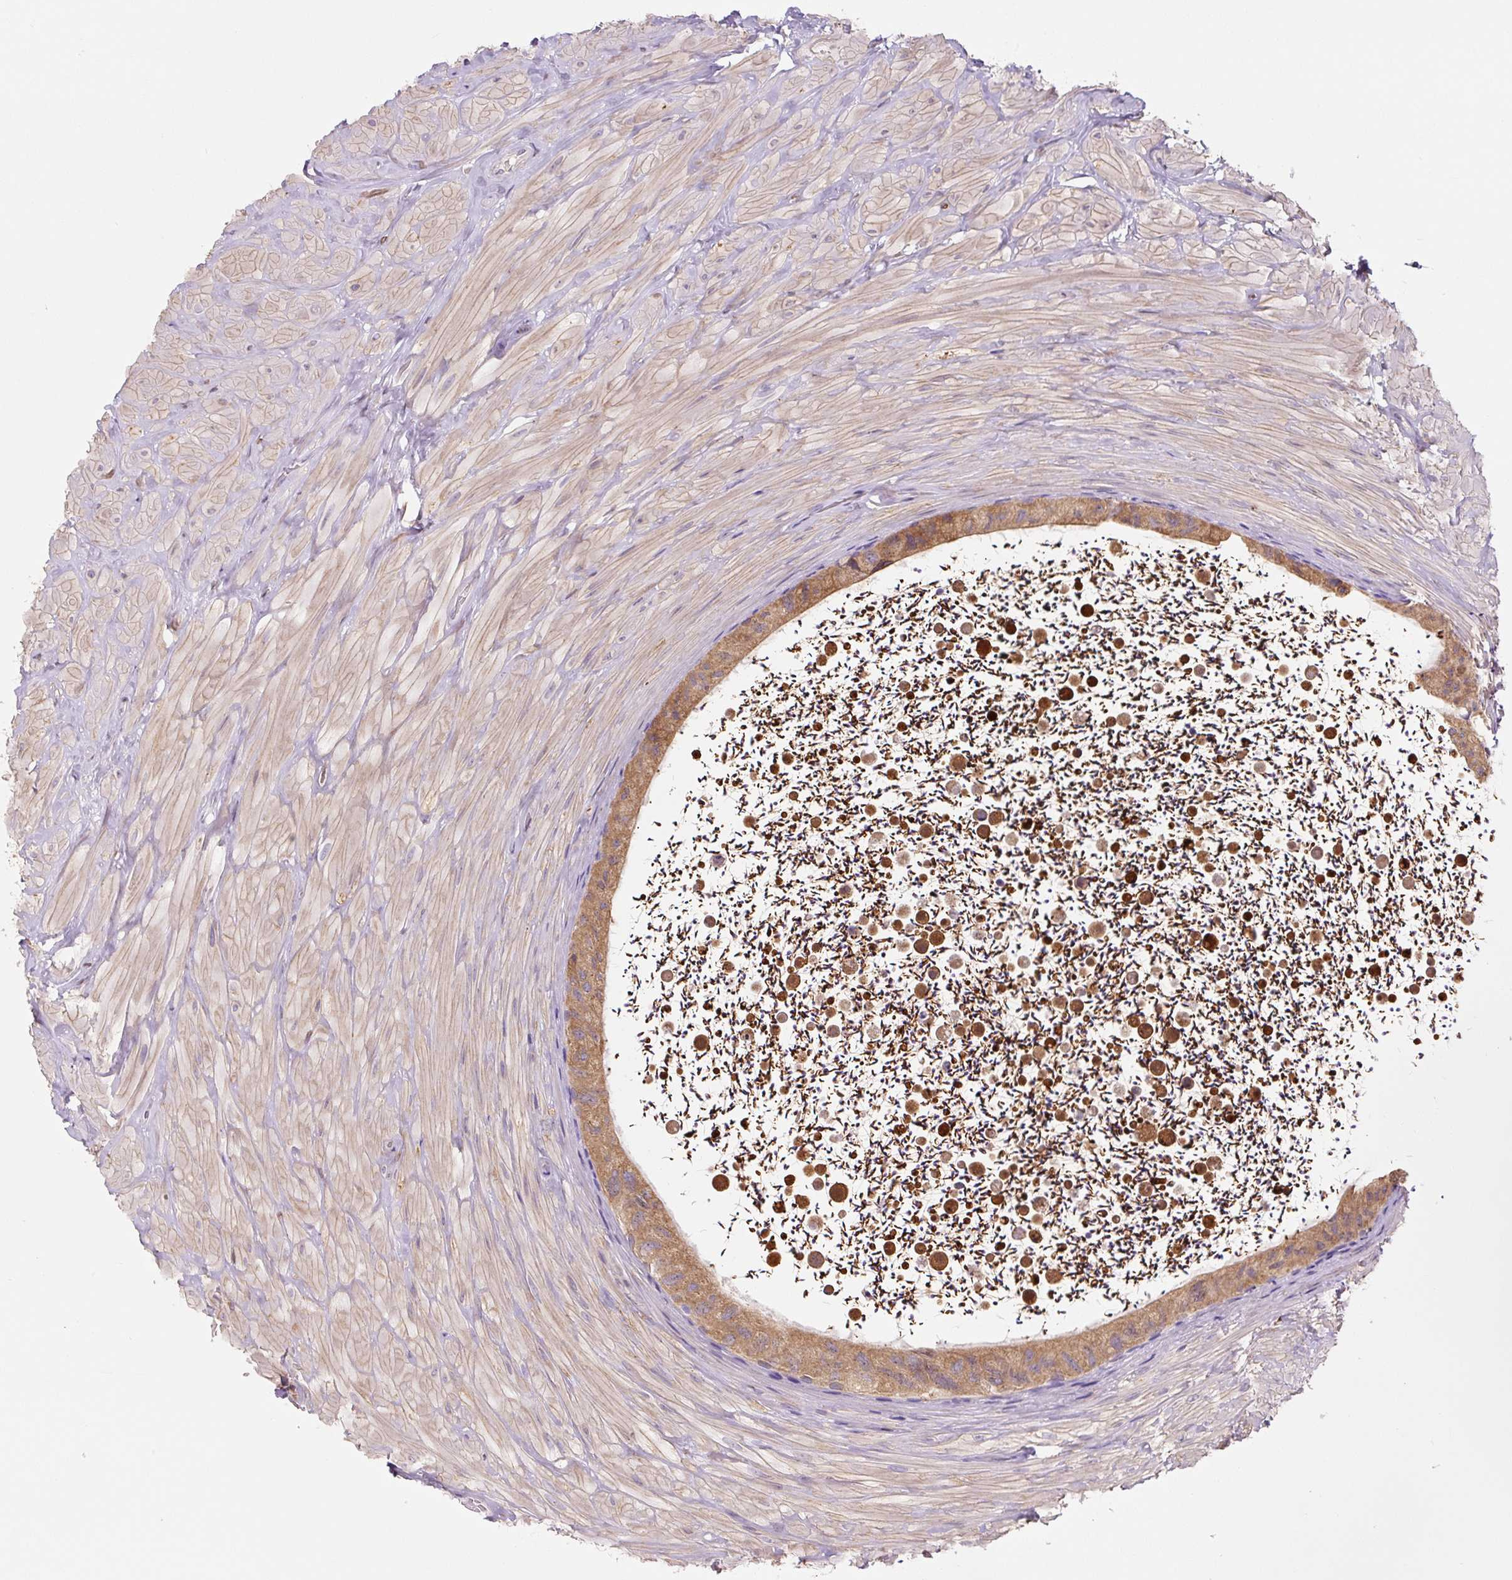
{"staining": {"intensity": "moderate", "quantity": ">75%", "location": "cytoplasmic/membranous"}, "tissue": "epididymis", "cell_type": "Glandular cells", "image_type": "normal", "snomed": [{"axis": "morphology", "description": "Normal tissue, NOS"}, {"axis": "topography", "description": "Epididymis"}, {"axis": "topography", "description": "Peripheral nerve tissue"}], "caption": "Glandular cells exhibit medium levels of moderate cytoplasmic/membranous positivity in approximately >75% of cells in unremarkable human epididymis.", "gene": "ASRGL1", "patient": {"sex": "male", "age": 32}}